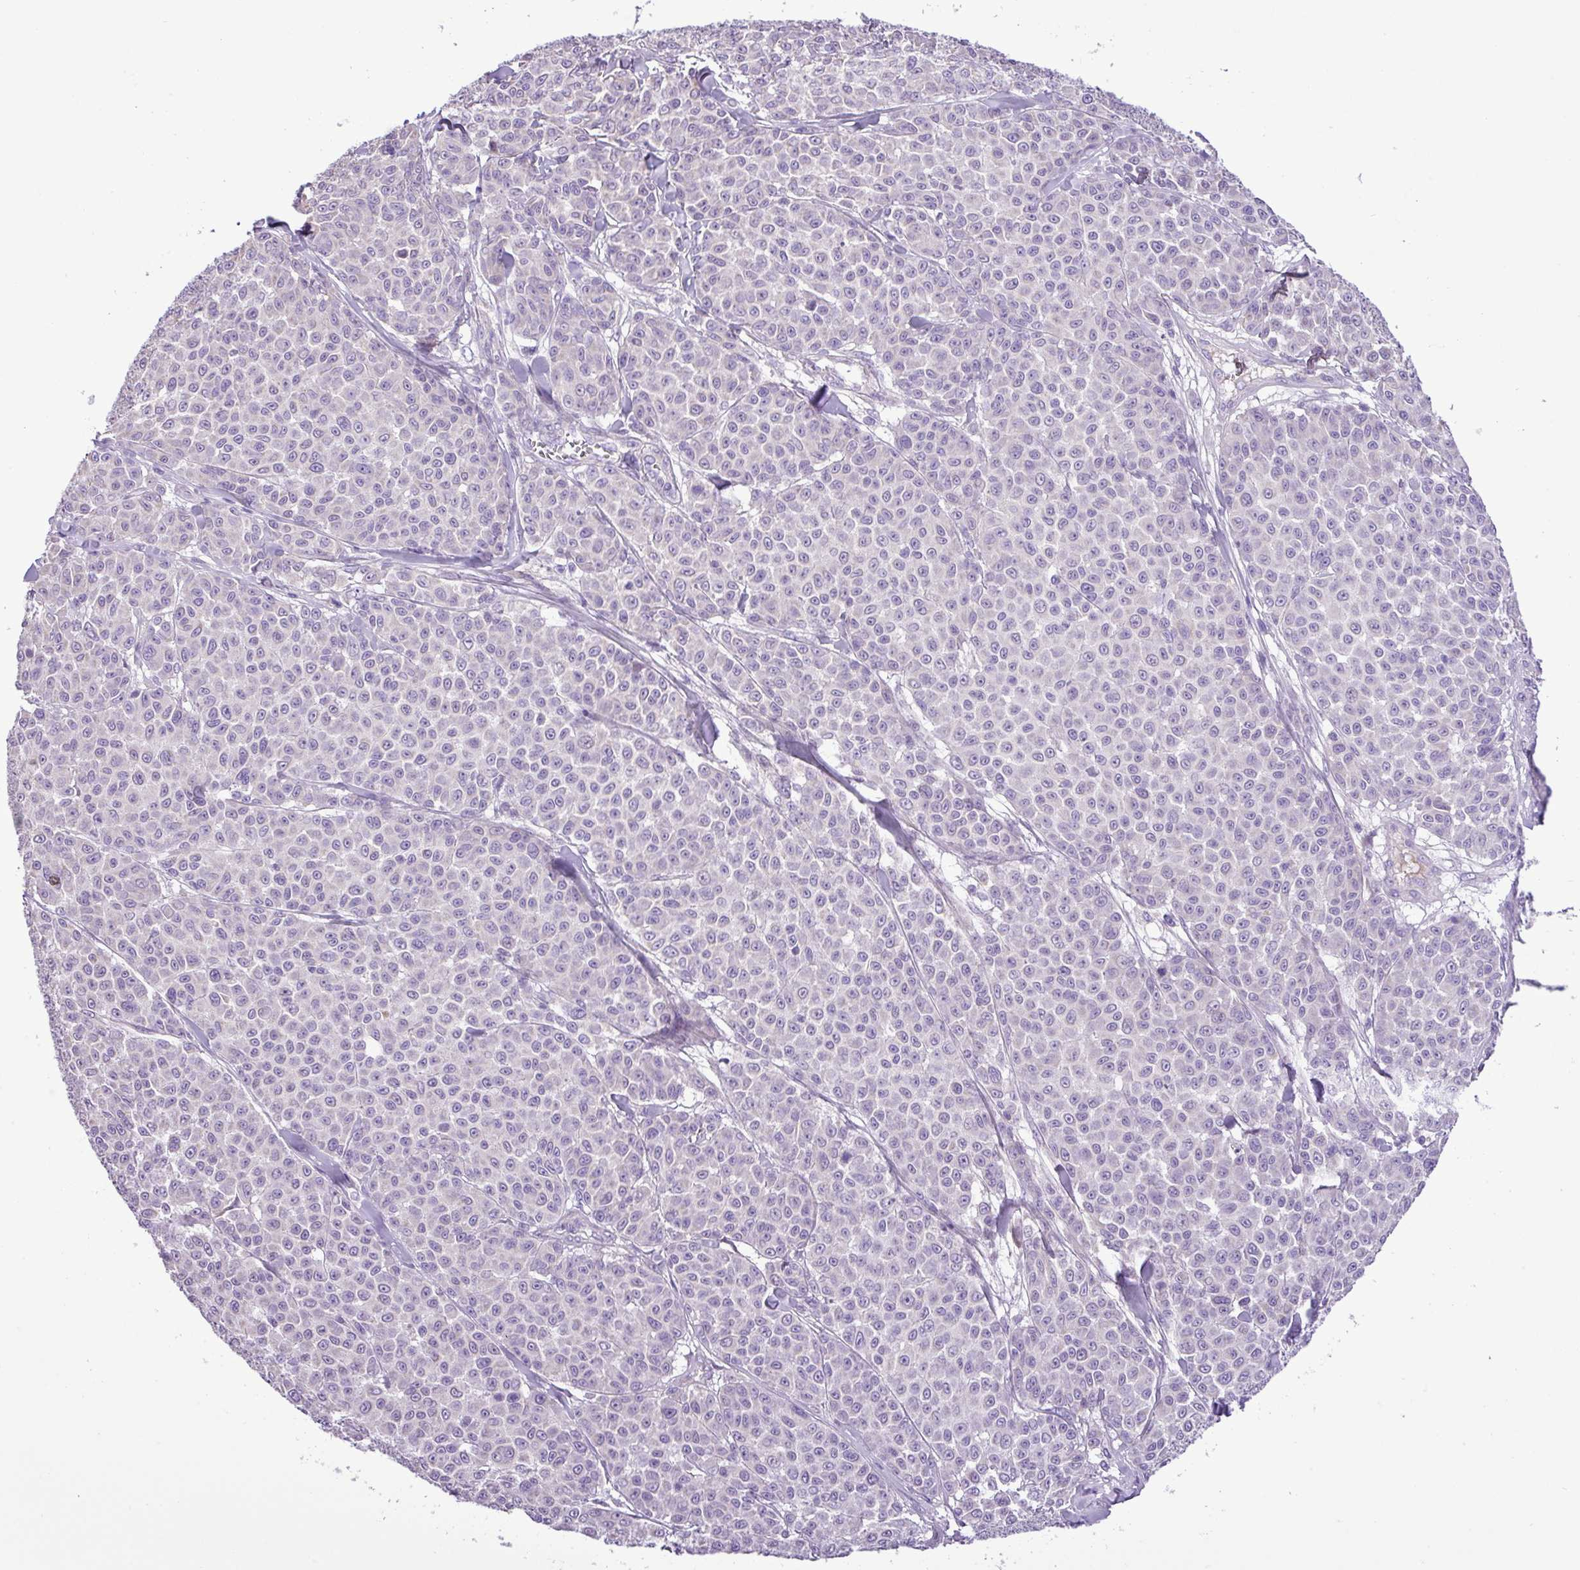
{"staining": {"intensity": "negative", "quantity": "none", "location": "none"}, "tissue": "melanoma", "cell_type": "Tumor cells", "image_type": "cancer", "snomed": [{"axis": "morphology", "description": "Malignant melanoma, NOS"}, {"axis": "topography", "description": "Skin"}], "caption": "An immunohistochemistry micrograph of malignant melanoma is shown. There is no staining in tumor cells of malignant melanoma. Brightfield microscopy of immunohistochemistry stained with DAB (3,3'-diaminobenzidine) (brown) and hematoxylin (blue), captured at high magnification.", "gene": "FAM183A", "patient": {"sex": "male", "age": 46}}